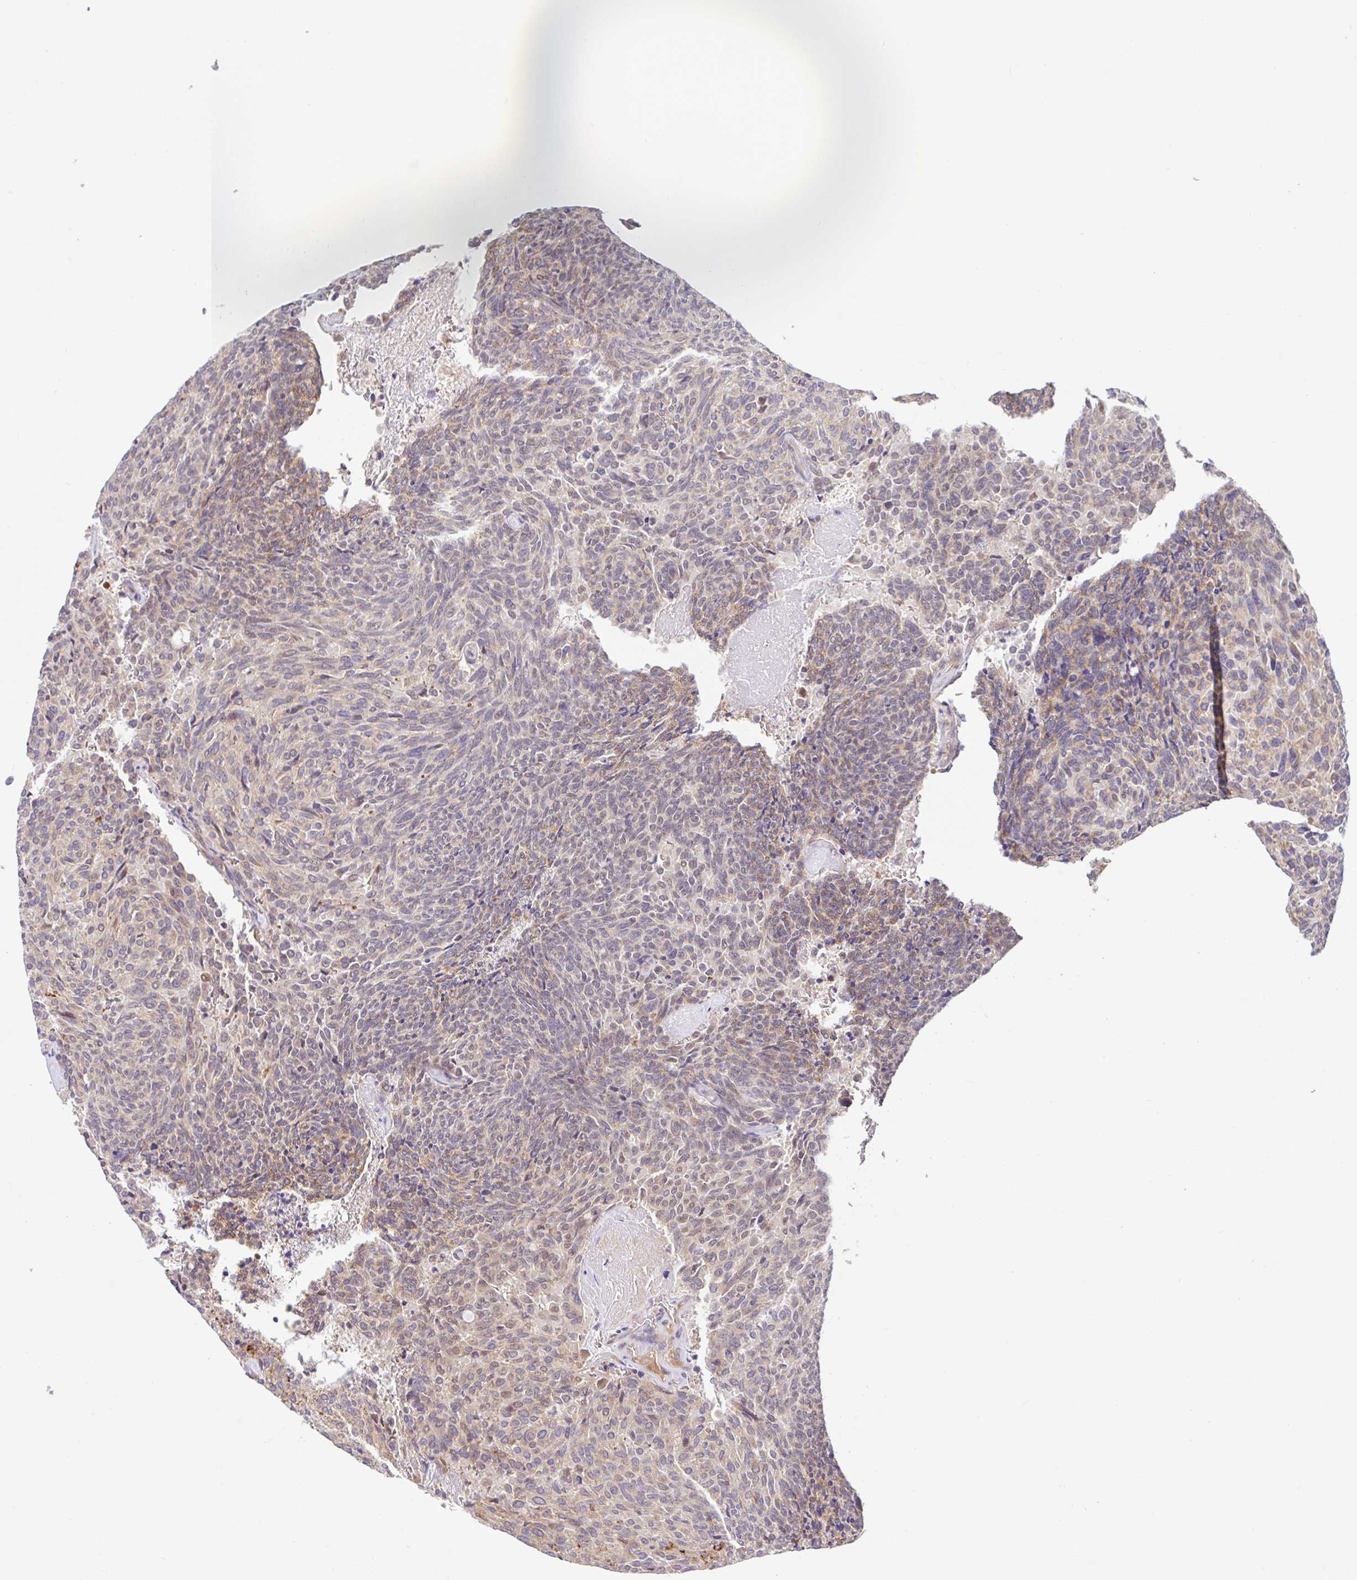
{"staining": {"intensity": "weak", "quantity": "<25%", "location": "cytoplasmic/membranous"}, "tissue": "carcinoid", "cell_type": "Tumor cells", "image_type": "cancer", "snomed": [{"axis": "morphology", "description": "Carcinoid, malignant, NOS"}, {"axis": "topography", "description": "Pancreas"}], "caption": "Tumor cells show no significant positivity in carcinoid. (DAB (3,3'-diaminobenzidine) immunohistochemistry with hematoxylin counter stain).", "gene": "UBE4A", "patient": {"sex": "female", "age": 54}}